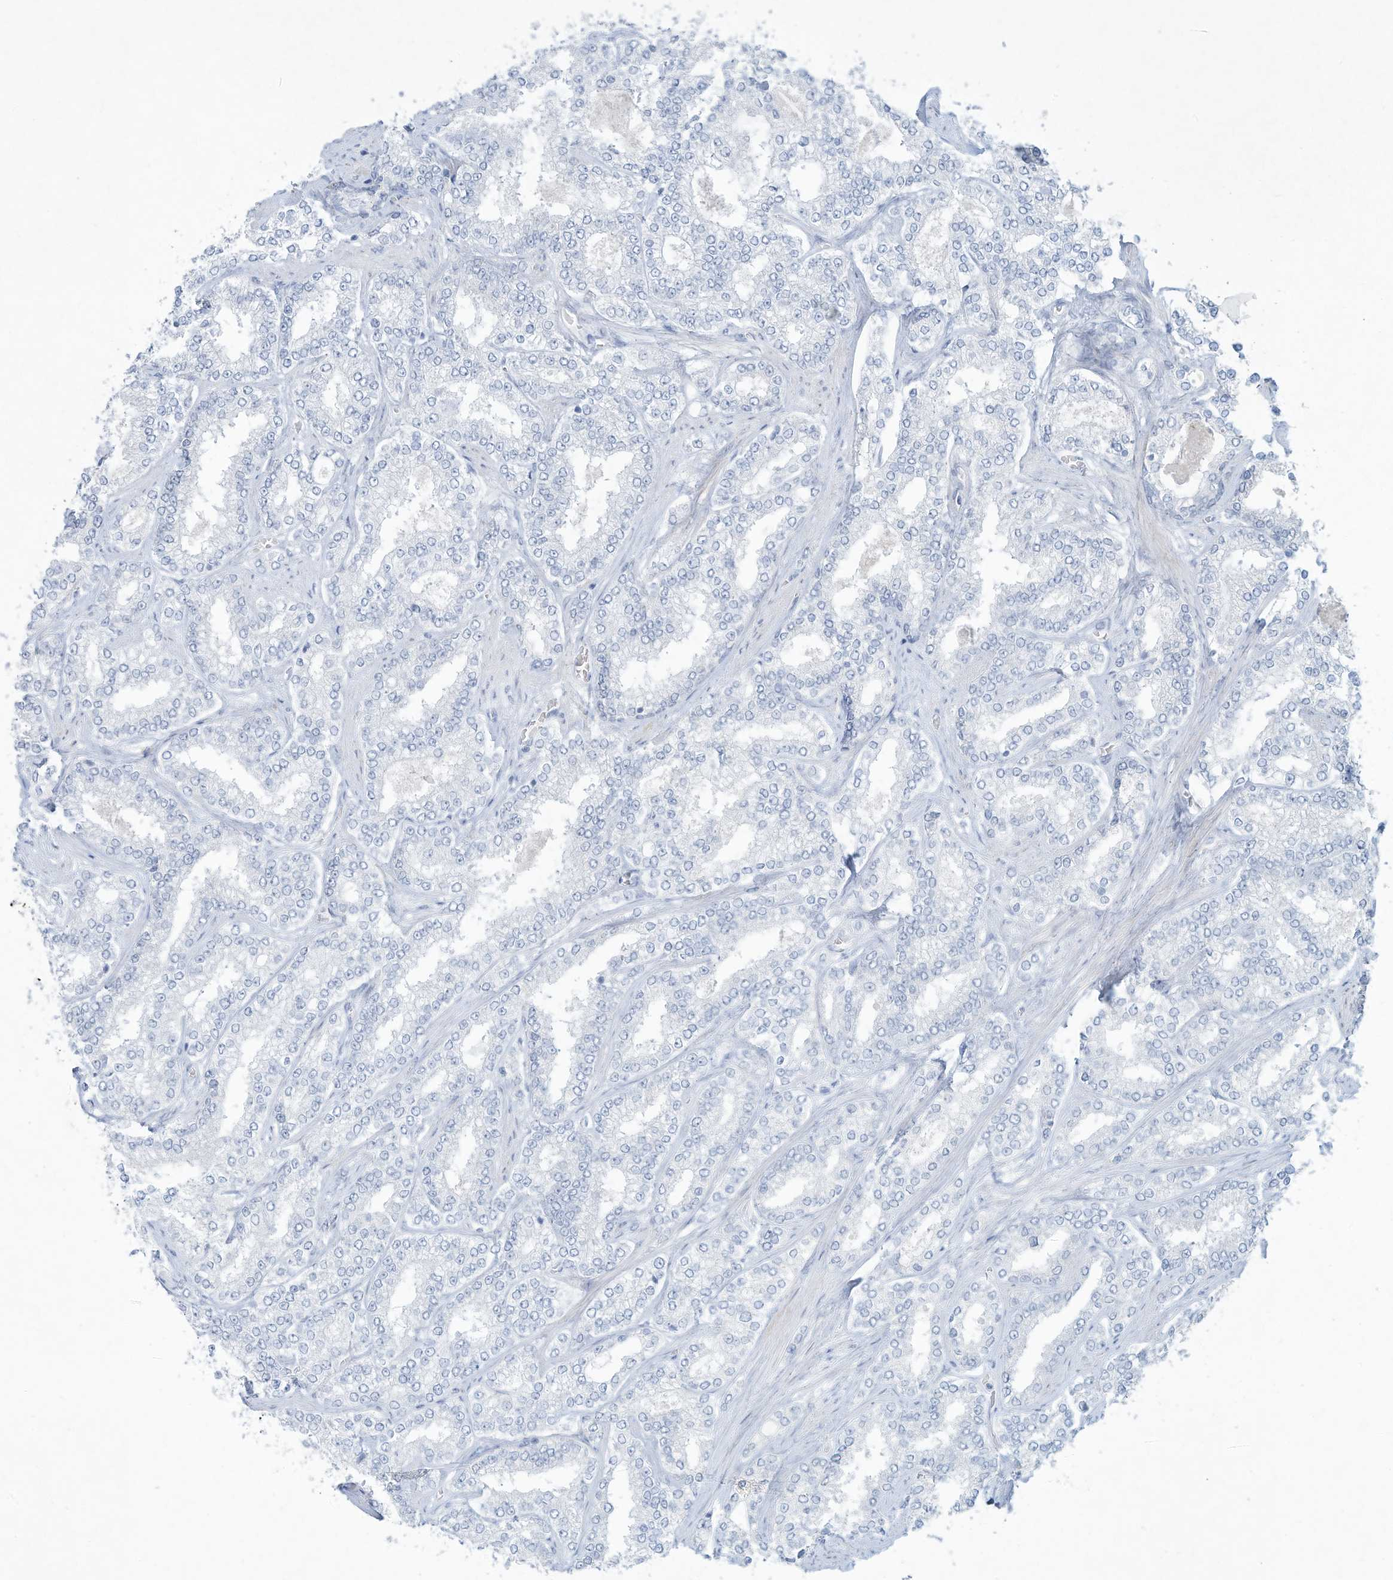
{"staining": {"intensity": "negative", "quantity": "none", "location": "none"}, "tissue": "prostate cancer", "cell_type": "Tumor cells", "image_type": "cancer", "snomed": [{"axis": "morphology", "description": "Normal tissue, NOS"}, {"axis": "morphology", "description": "Adenocarcinoma, High grade"}, {"axis": "topography", "description": "Prostate"}], "caption": "Human prostate cancer stained for a protein using immunohistochemistry exhibits no positivity in tumor cells.", "gene": "PAX6", "patient": {"sex": "male", "age": 83}}